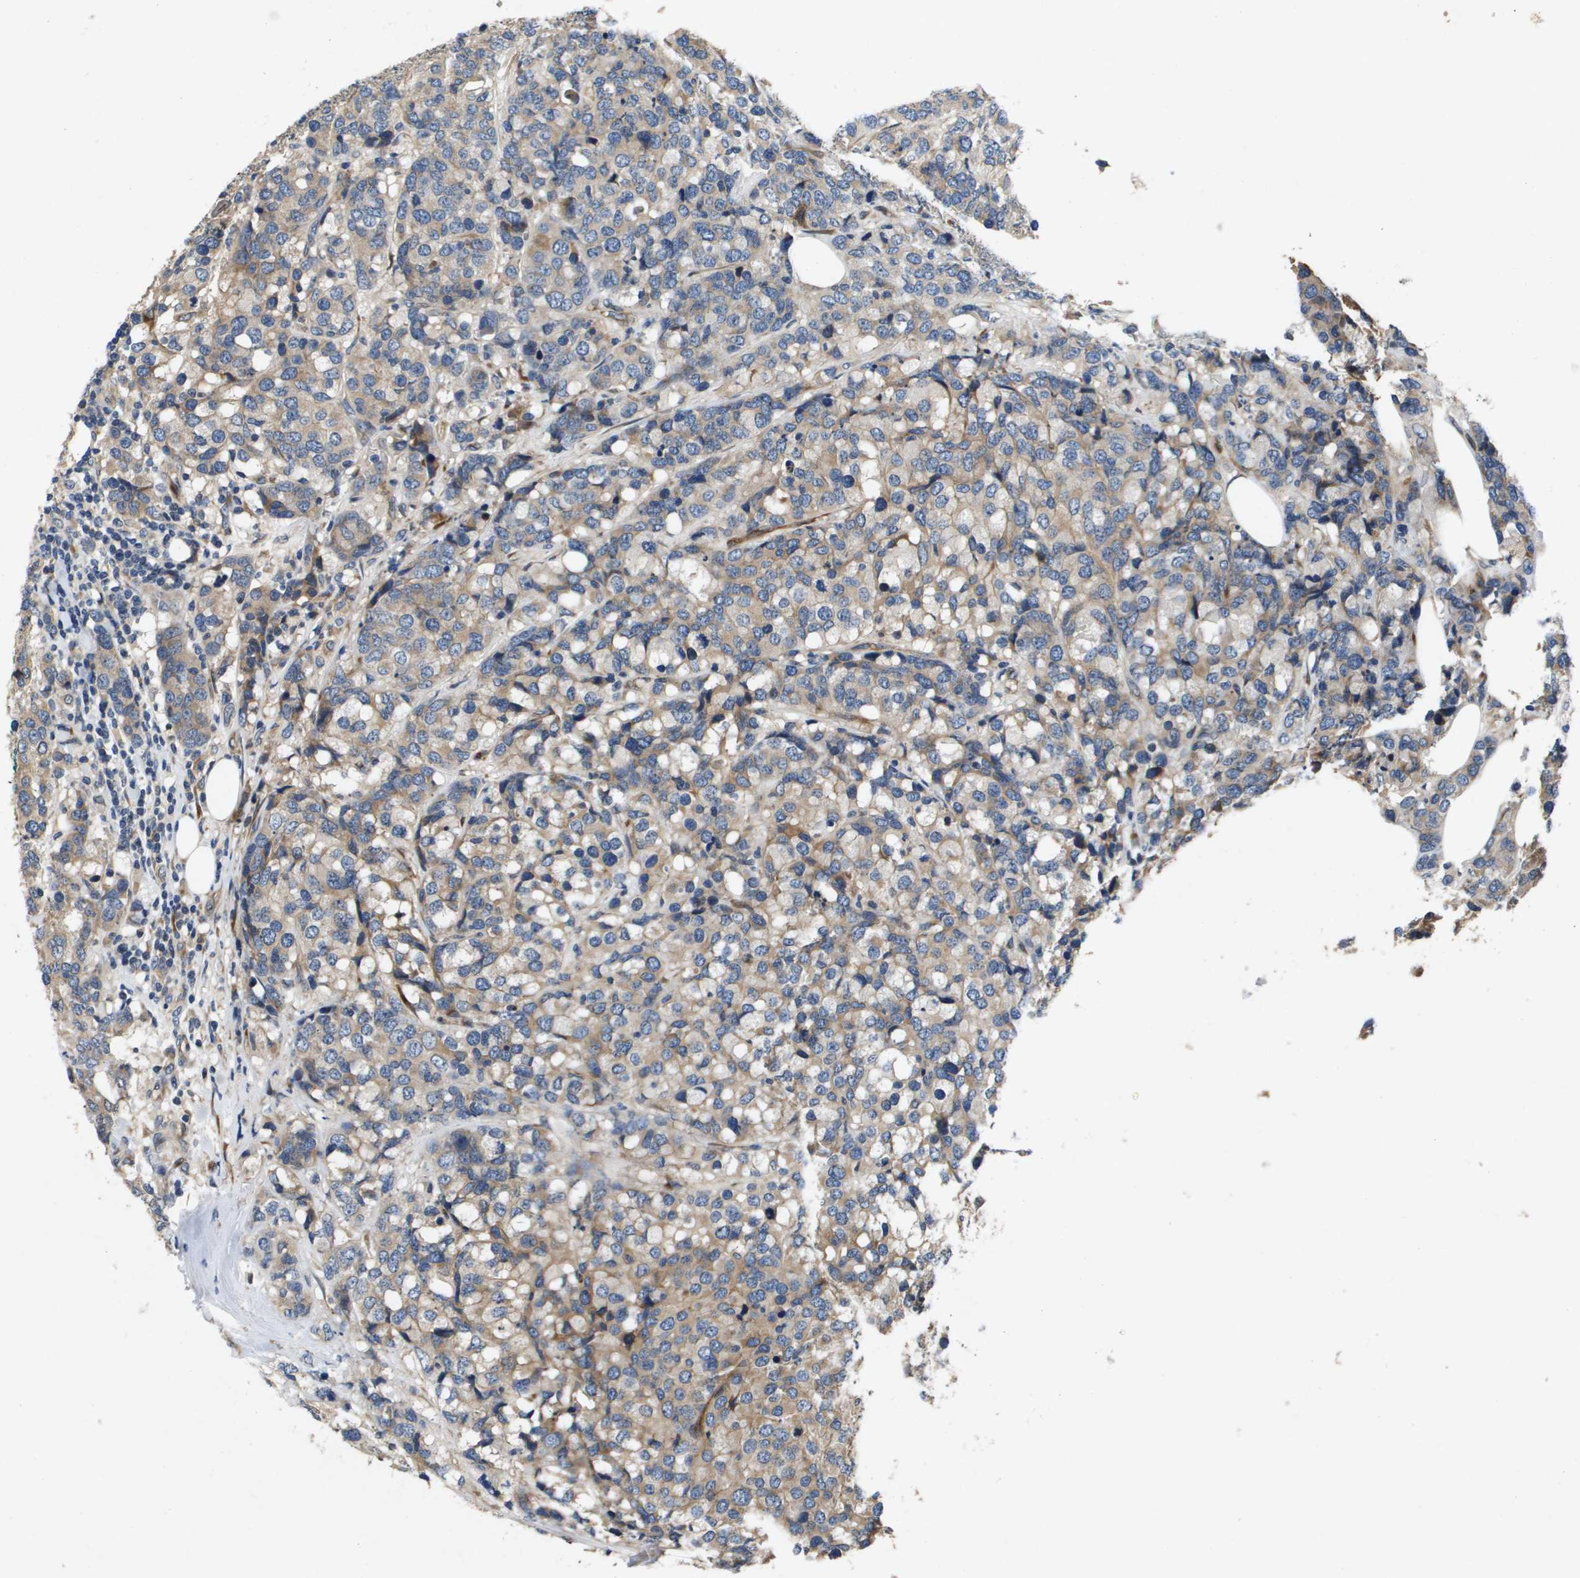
{"staining": {"intensity": "weak", "quantity": ">75%", "location": "cytoplasmic/membranous"}, "tissue": "breast cancer", "cell_type": "Tumor cells", "image_type": "cancer", "snomed": [{"axis": "morphology", "description": "Lobular carcinoma"}, {"axis": "topography", "description": "Breast"}], "caption": "Human breast lobular carcinoma stained with a brown dye displays weak cytoplasmic/membranous positive staining in about >75% of tumor cells.", "gene": "ENTPD2", "patient": {"sex": "female", "age": 59}}